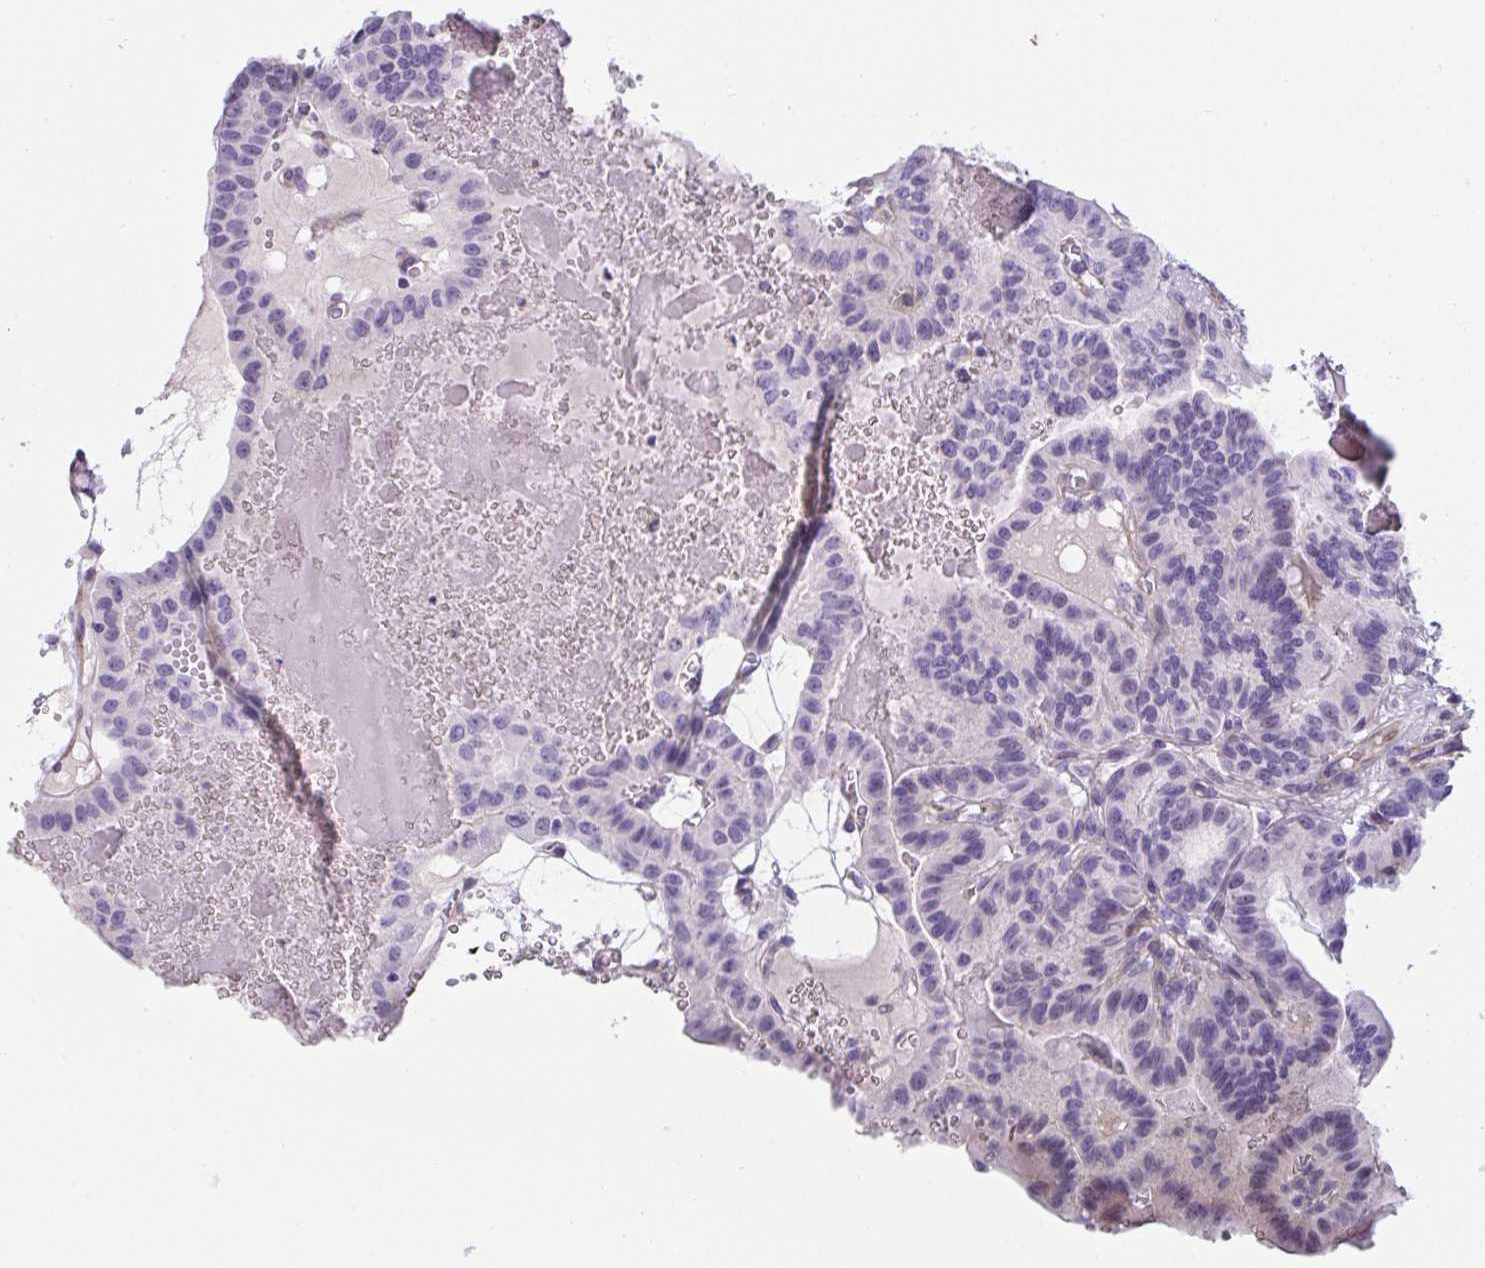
{"staining": {"intensity": "negative", "quantity": "none", "location": "none"}, "tissue": "thyroid cancer", "cell_type": "Tumor cells", "image_type": "cancer", "snomed": [{"axis": "morphology", "description": "Papillary adenocarcinoma, NOS"}, {"axis": "topography", "description": "Thyroid gland"}], "caption": "This is an IHC photomicrograph of human thyroid papillary adenocarcinoma. There is no positivity in tumor cells.", "gene": "OR5P3", "patient": {"sex": "male", "age": 87}}